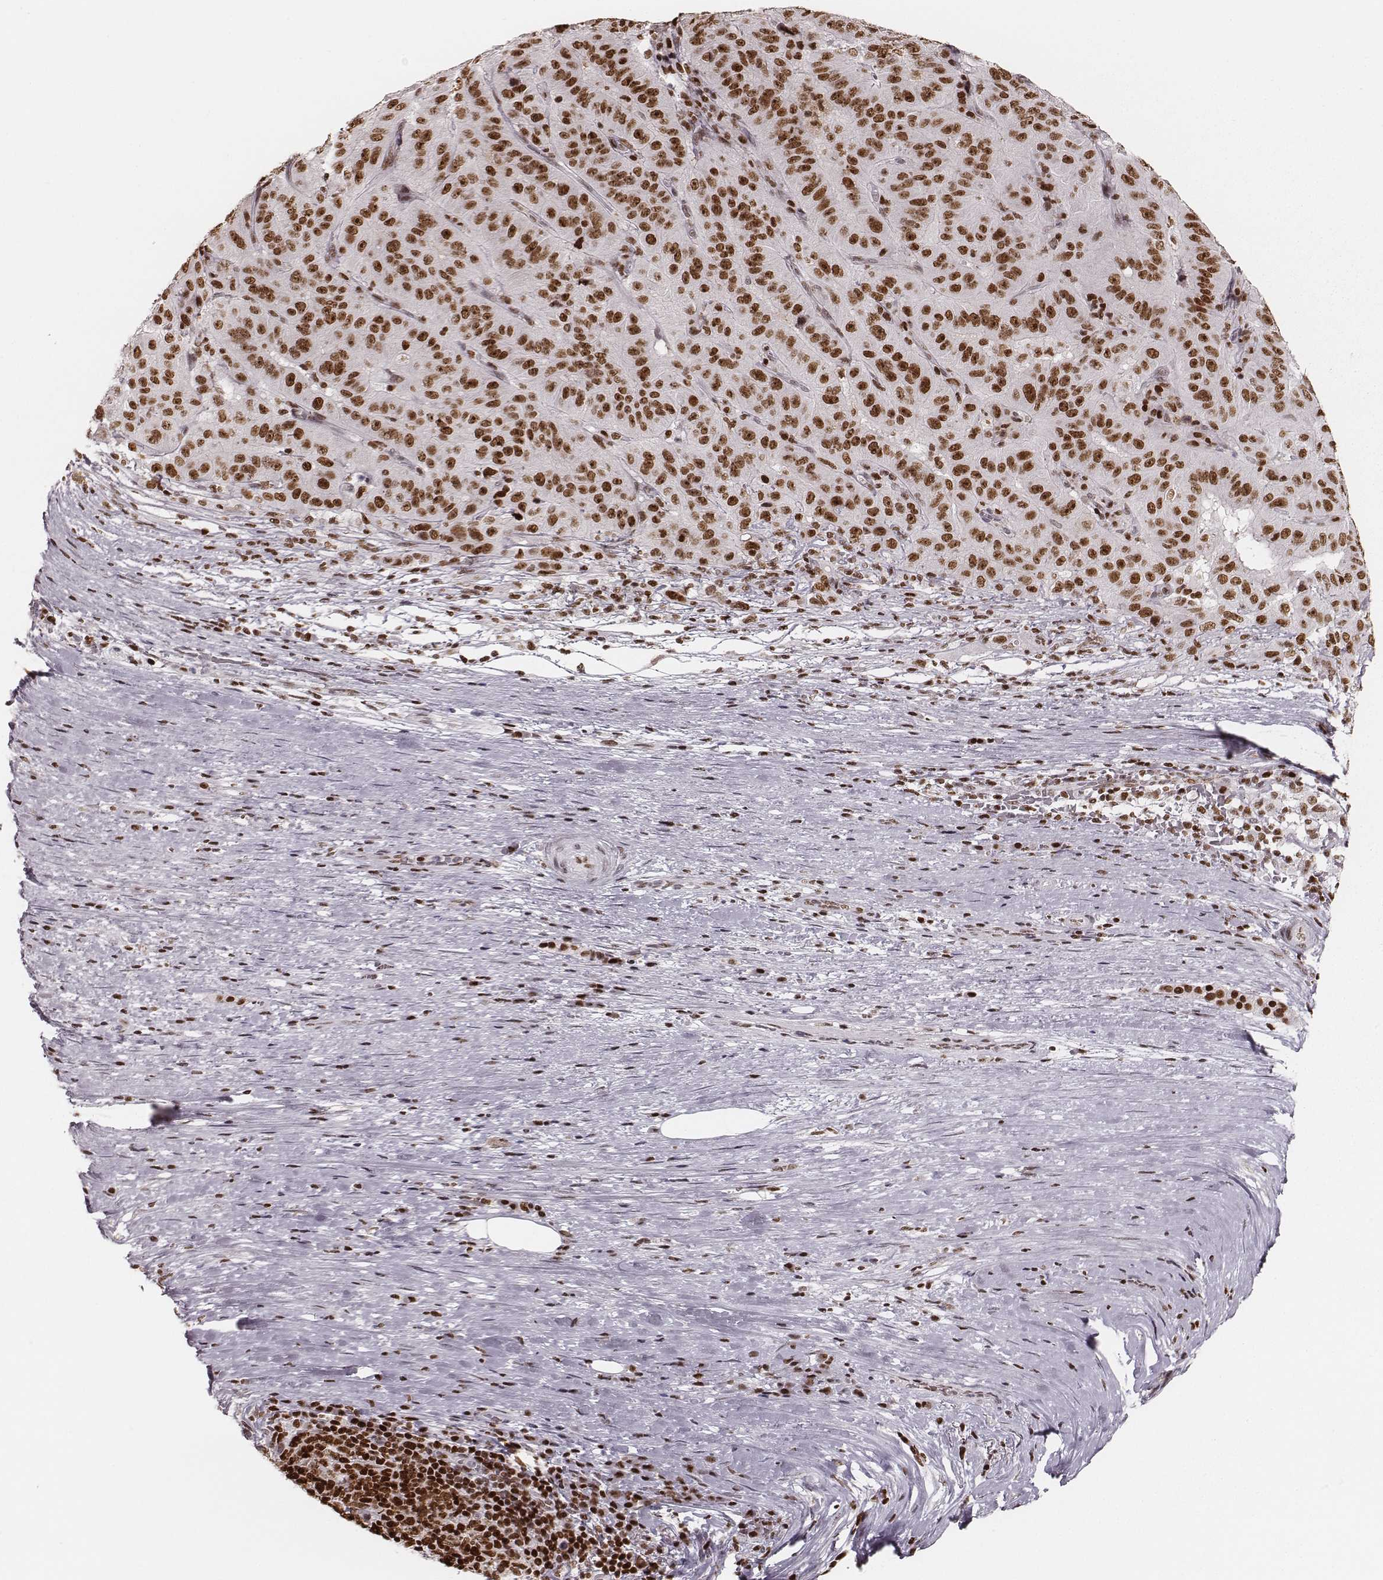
{"staining": {"intensity": "moderate", "quantity": ">75%", "location": "nuclear"}, "tissue": "pancreatic cancer", "cell_type": "Tumor cells", "image_type": "cancer", "snomed": [{"axis": "morphology", "description": "Adenocarcinoma, NOS"}, {"axis": "topography", "description": "Pancreas"}], "caption": "High-power microscopy captured an immunohistochemistry photomicrograph of adenocarcinoma (pancreatic), revealing moderate nuclear expression in approximately >75% of tumor cells.", "gene": "PARP1", "patient": {"sex": "male", "age": 63}}